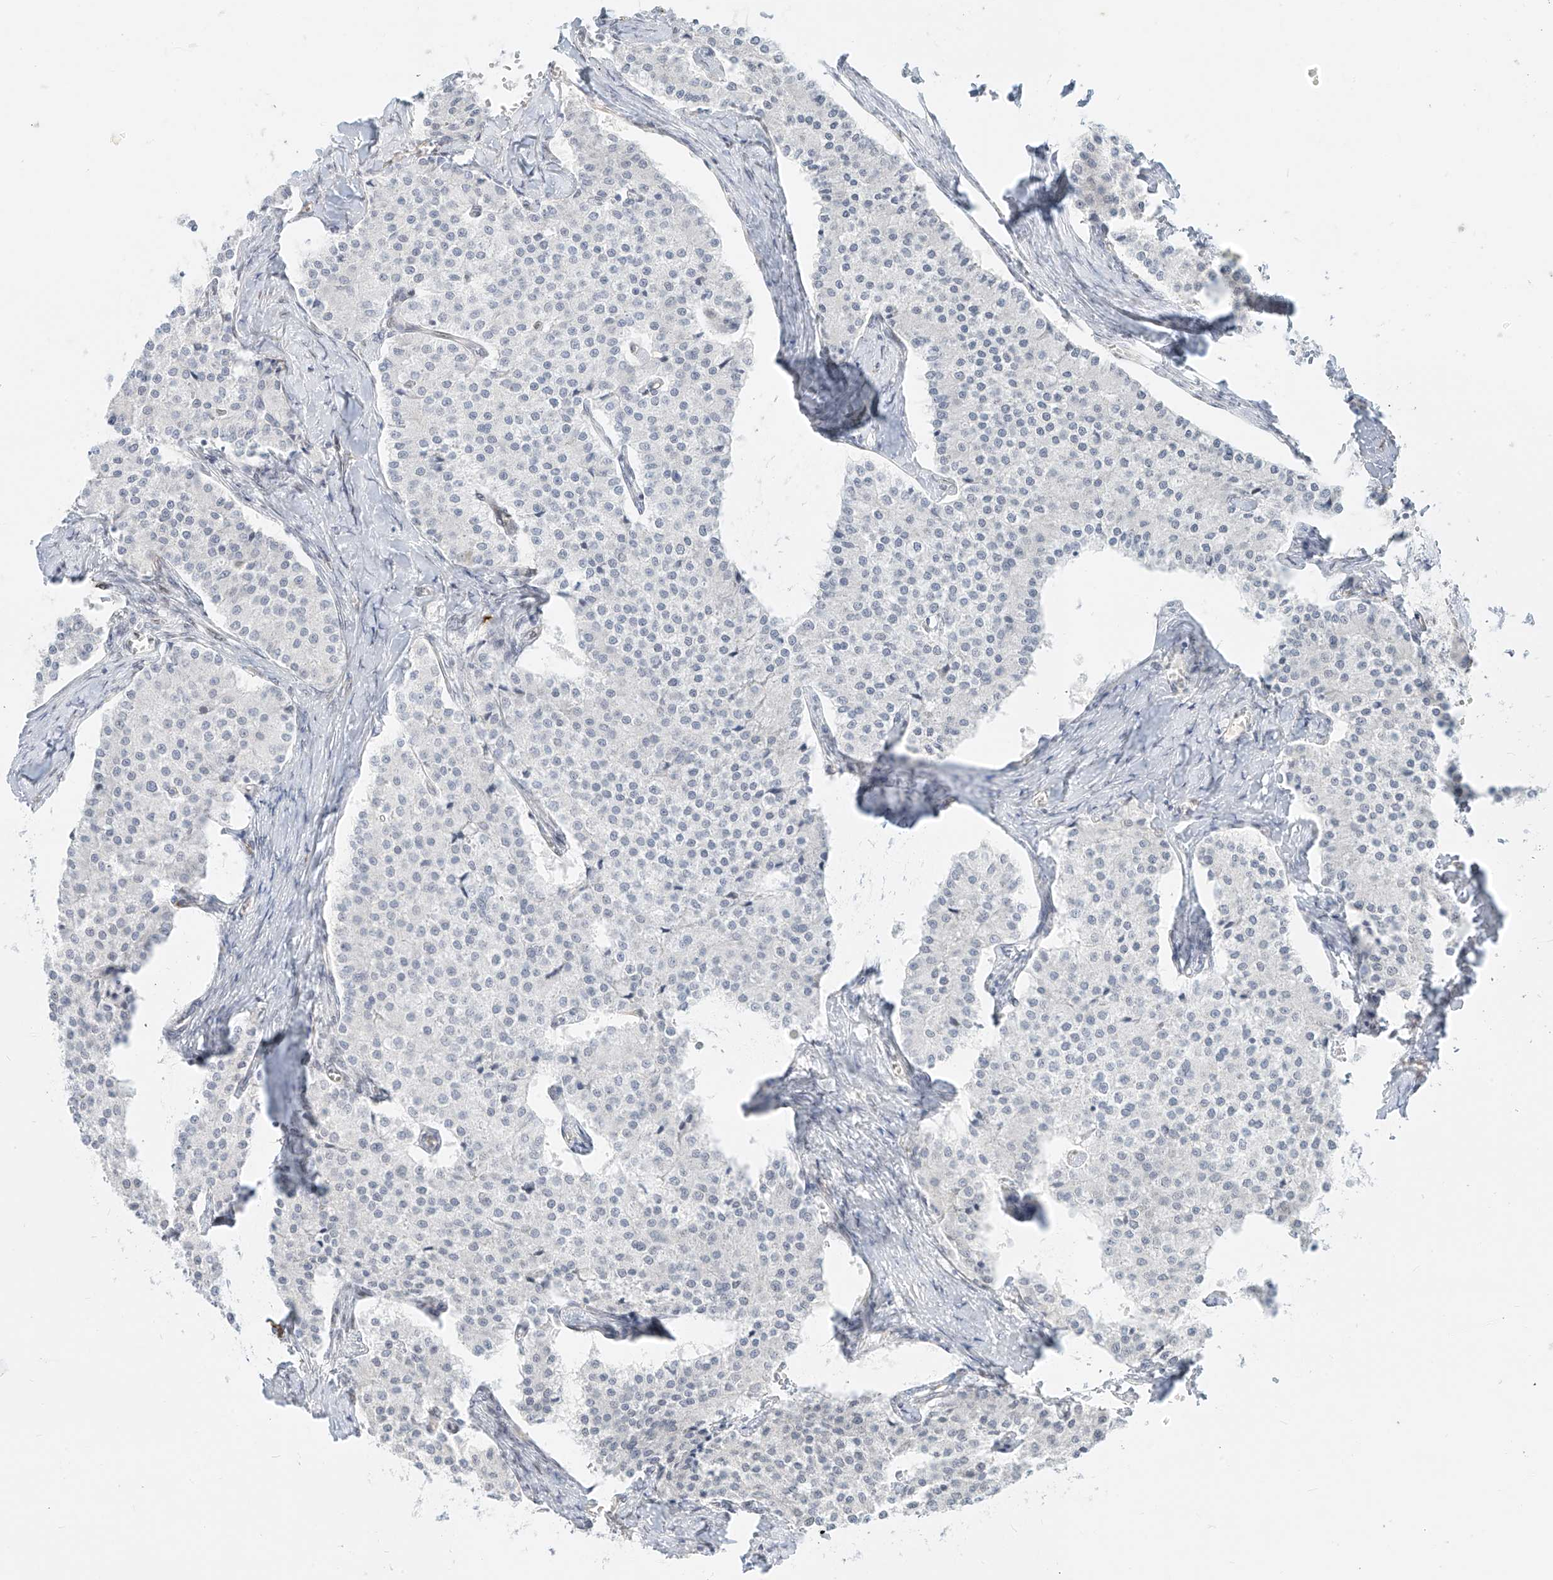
{"staining": {"intensity": "negative", "quantity": "none", "location": "none"}, "tissue": "carcinoid", "cell_type": "Tumor cells", "image_type": "cancer", "snomed": [{"axis": "morphology", "description": "Carcinoid, malignant, NOS"}, {"axis": "topography", "description": "Colon"}], "caption": "Immunohistochemistry photomicrograph of neoplastic tissue: carcinoid (malignant) stained with DAB (3,3'-diaminobenzidine) displays no significant protein staining in tumor cells.", "gene": "NHSL1", "patient": {"sex": "female", "age": 52}}